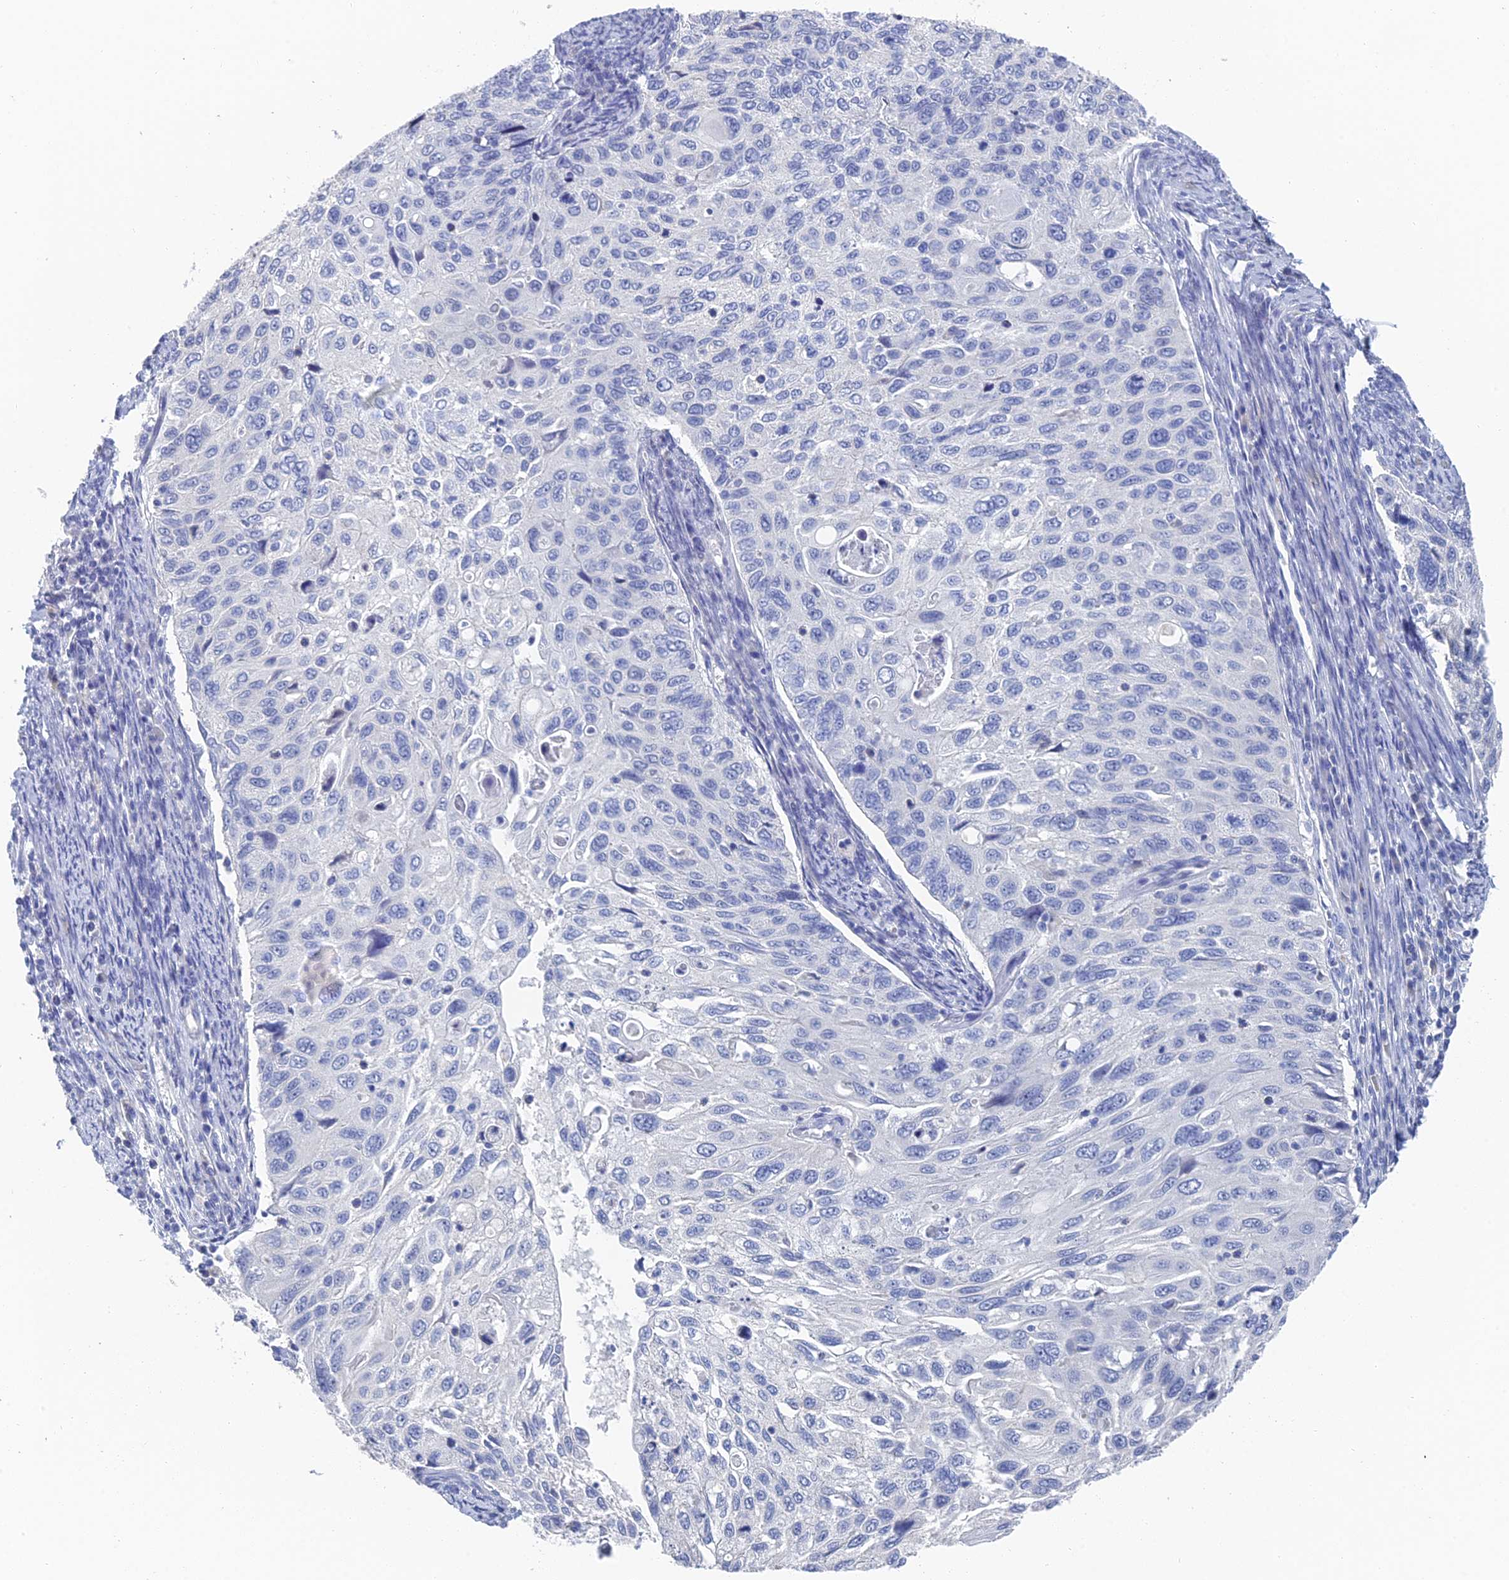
{"staining": {"intensity": "negative", "quantity": "none", "location": "none"}, "tissue": "cervical cancer", "cell_type": "Tumor cells", "image_type": "cancer", "snomed": [{"axis": "morphology", "description": "Squamous cell carcinoma, NOS"}, {"axis": "topography", "description": "Cervix"}], "caption": "Immunohistochemical staining of human cervical cancer (squamous cell carcinoma) displays no significant positivity in tumor cells.", "gene": "GFAP", "patient": {"sex": "female", "age": 70}}